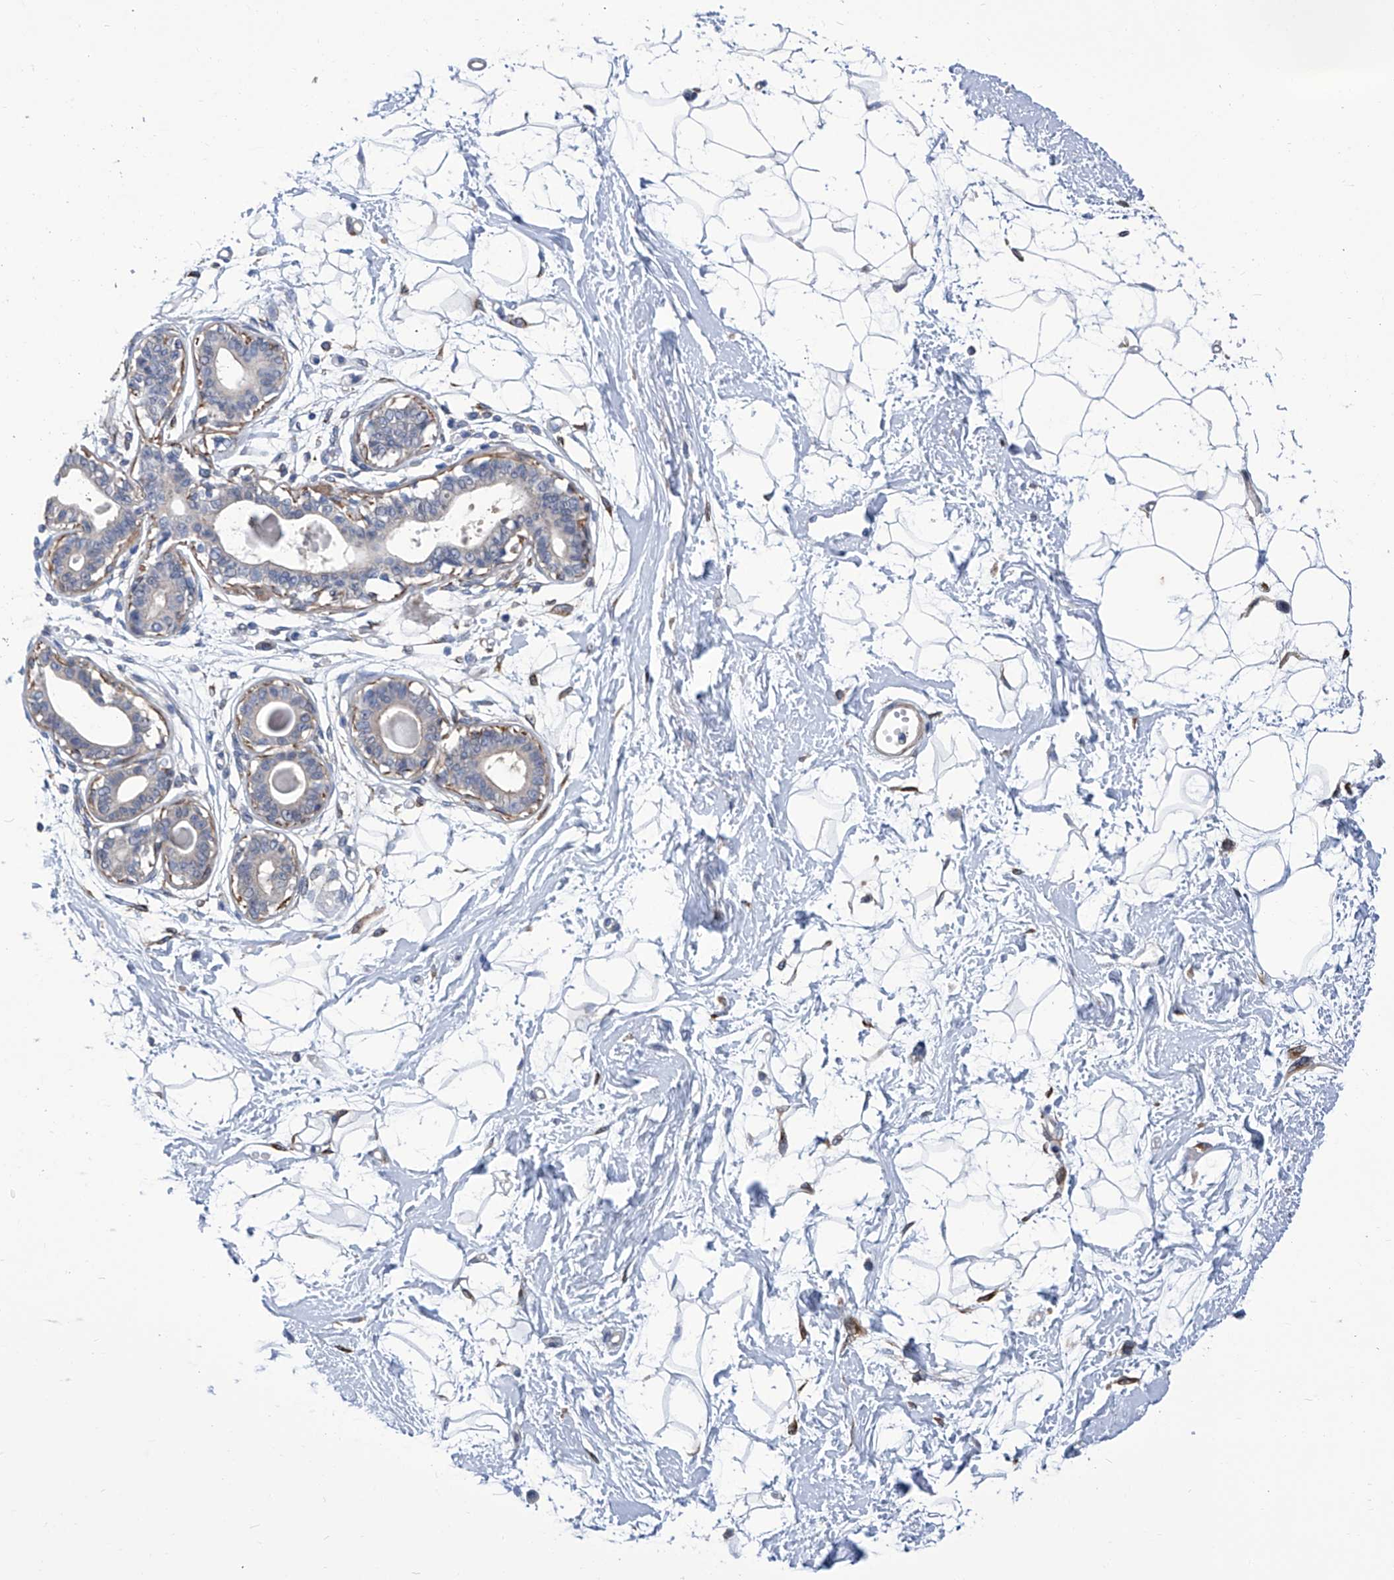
{"staining": {"intensity": "negative", "quantity": "none", "location": "none"}, "tissue": "breast", "cell_type": "Adipocytes", "image_type": "normal", "snomed": [{"axis": "morphology", "description": "Normal tissue, NOS"}, {"axis": "topography", "description": "Breast"}], "caption": "Adipocytes show no significant protein positivity in normal breast. The staining was performed using DAB to visualize the protein expression in brown, while the nuclei were stained in blue with hematoxylin (Magnification: 20x).", "gene": "SMS", "patient": {"sex": "female", "age": 45}}